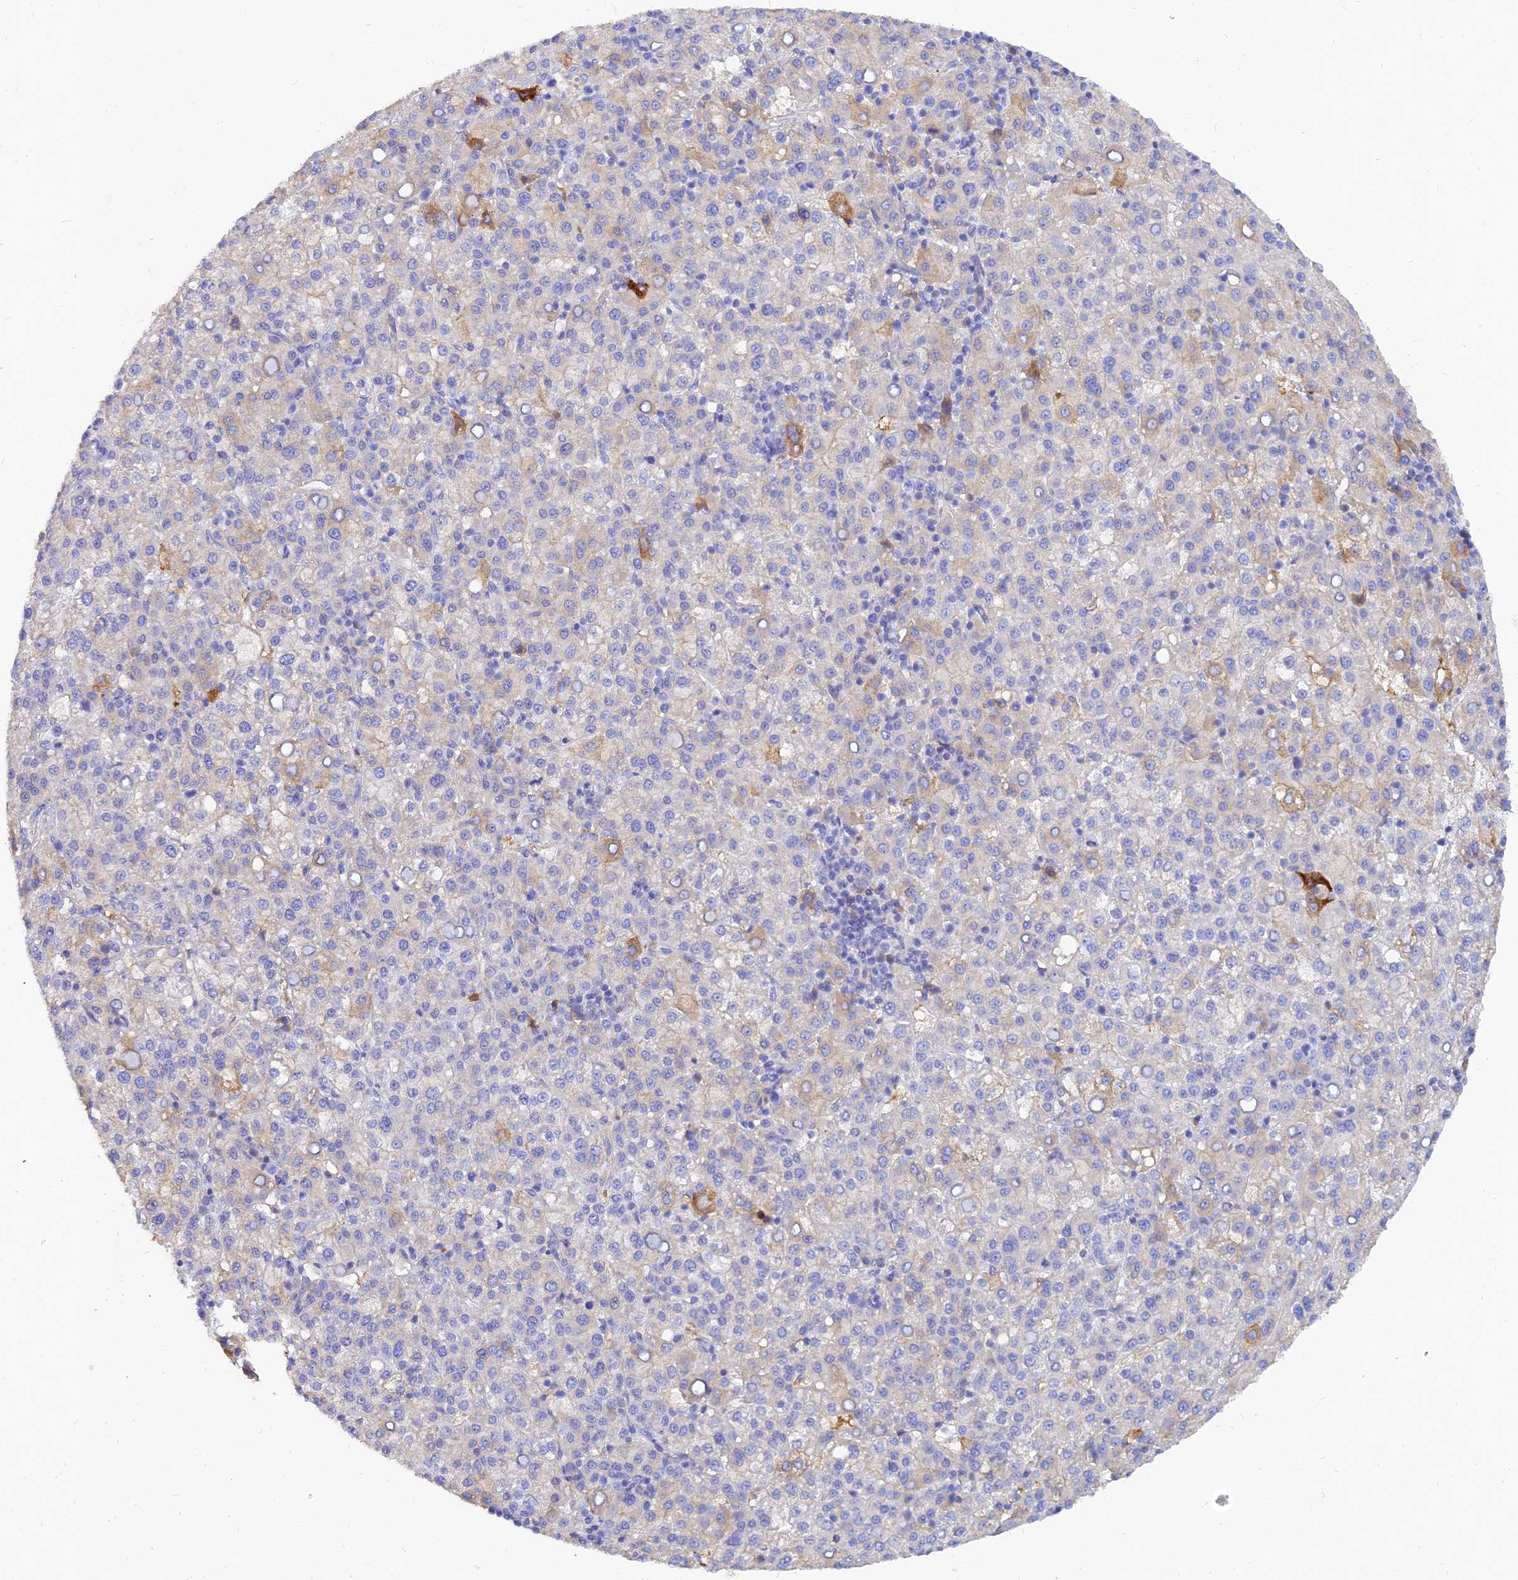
{"staining": {"intensity": "moderate", "quantity": "<25%", "location": "cytoplasmic/membranous"}, "tissue": "liver cancer", "cell_type": "Tumor cells", "image_type": "cancer", "snomed": [{"axis": "morphology", "description": "Carcinoma, Hepatocellular, NOS"}, {"axis": "topography", "description": "Liver"}], "caption": "A brown stain labels moderate cytoplasmic/membranous expression of a protein in human liver cancer tumor cells.", "gene": "MROH1", "patient": {"sex": "female", "age": 58}}